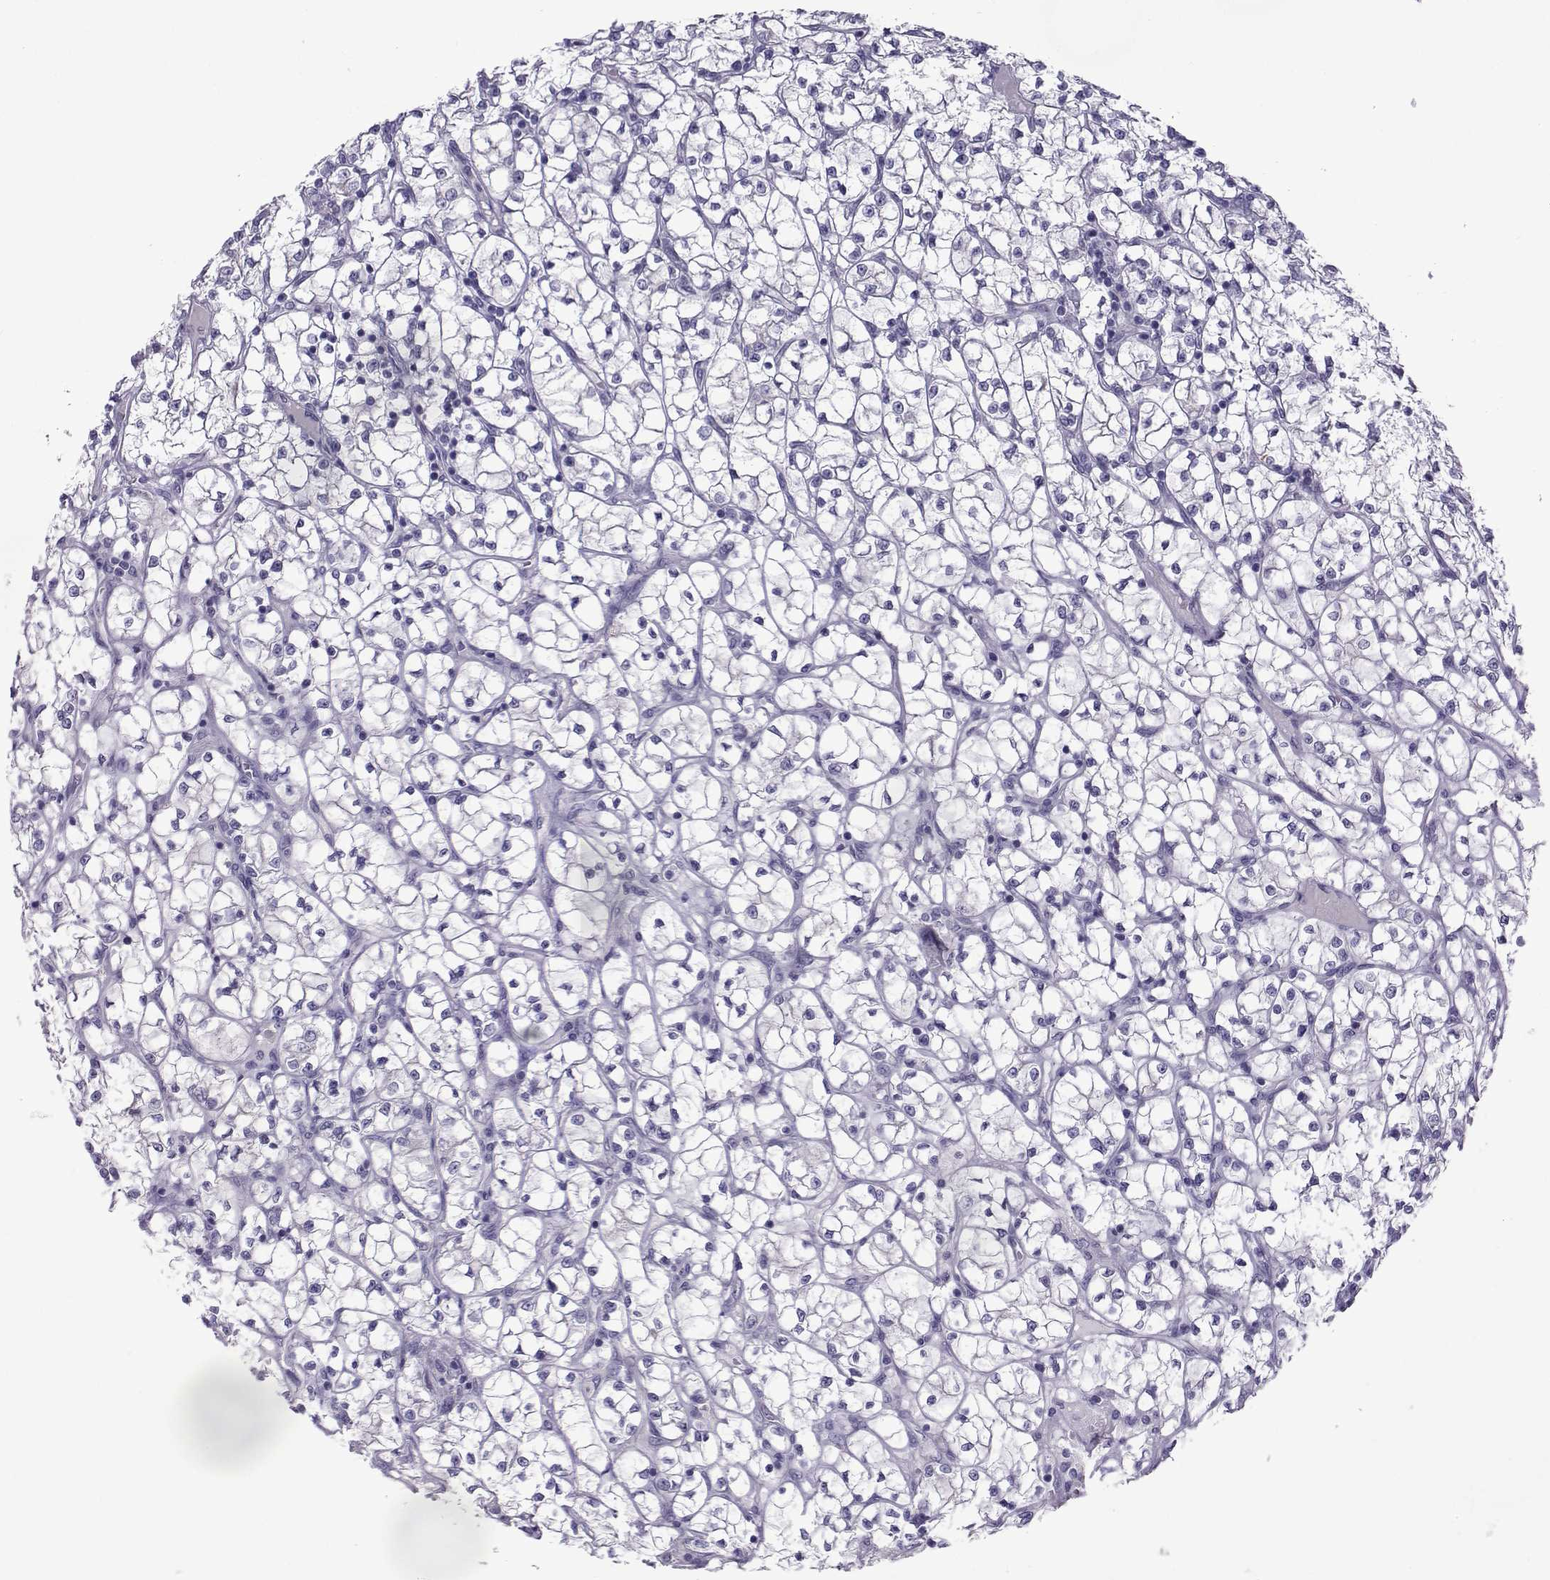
{"staining": {"intensity": "negative", "quantity": "none", "location": "none"}, "tissue": "renal cancer", "cell_type": "Tumor cells", "image_type": "cancer", "snomed": [{"axis": "morphology", "description": "Adenocarcinoma, NOS"}, {"axis": "topography", "description": "Kidney"}], "caption": "An image of human renal cancer (adenocarcinoma) is negative for staining in tumor cells. Brightfield microscopy of immunohistochemistry (IHC) stained with DAB (3,3'-diaminobenzidine) (brown) and hematoxylin (blue), captured at high magnification.", "gene": "COL22A1", "patient": {"sex": "female", "age": 64}}